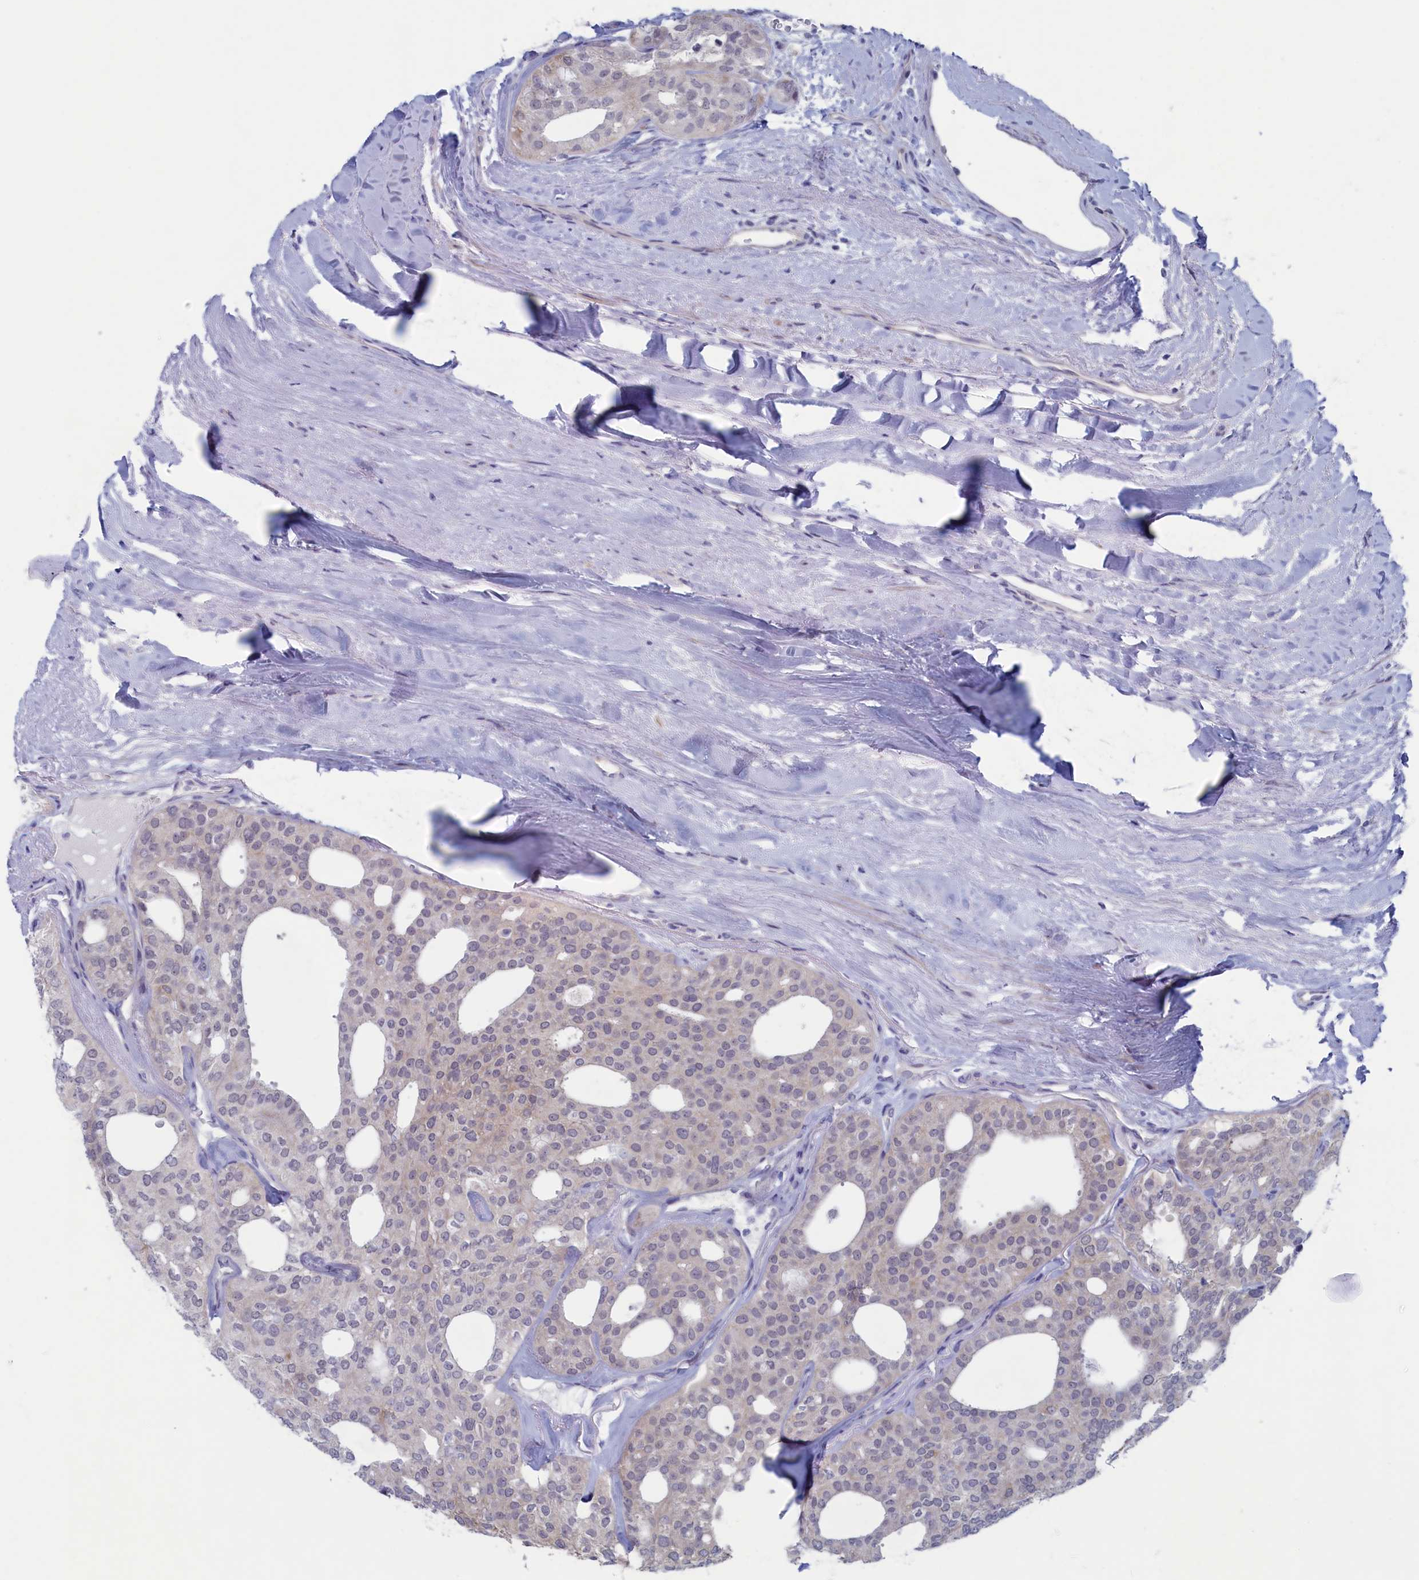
{"staining": {"intensity": "negative", "quantity": "none", "location": "none"}, "tissue": "thyroid cancer", "cell_type": "Tumor cells", "image_type": "cancer", "snomed": [{"axis": "morphology", "description": "Follicular adenoma carcinoma, NOS"}, {"axis": "topography", "description": "Thyroid gland"}], "caption": "IHC image of neoplastic tissue: human thyroid follicular adenoma carcinoma stained with DAB demonstrates no significant protein positivity in tumor cells.", "gene": "WDR76", "patient": {"sex": "male", "age": 75}}